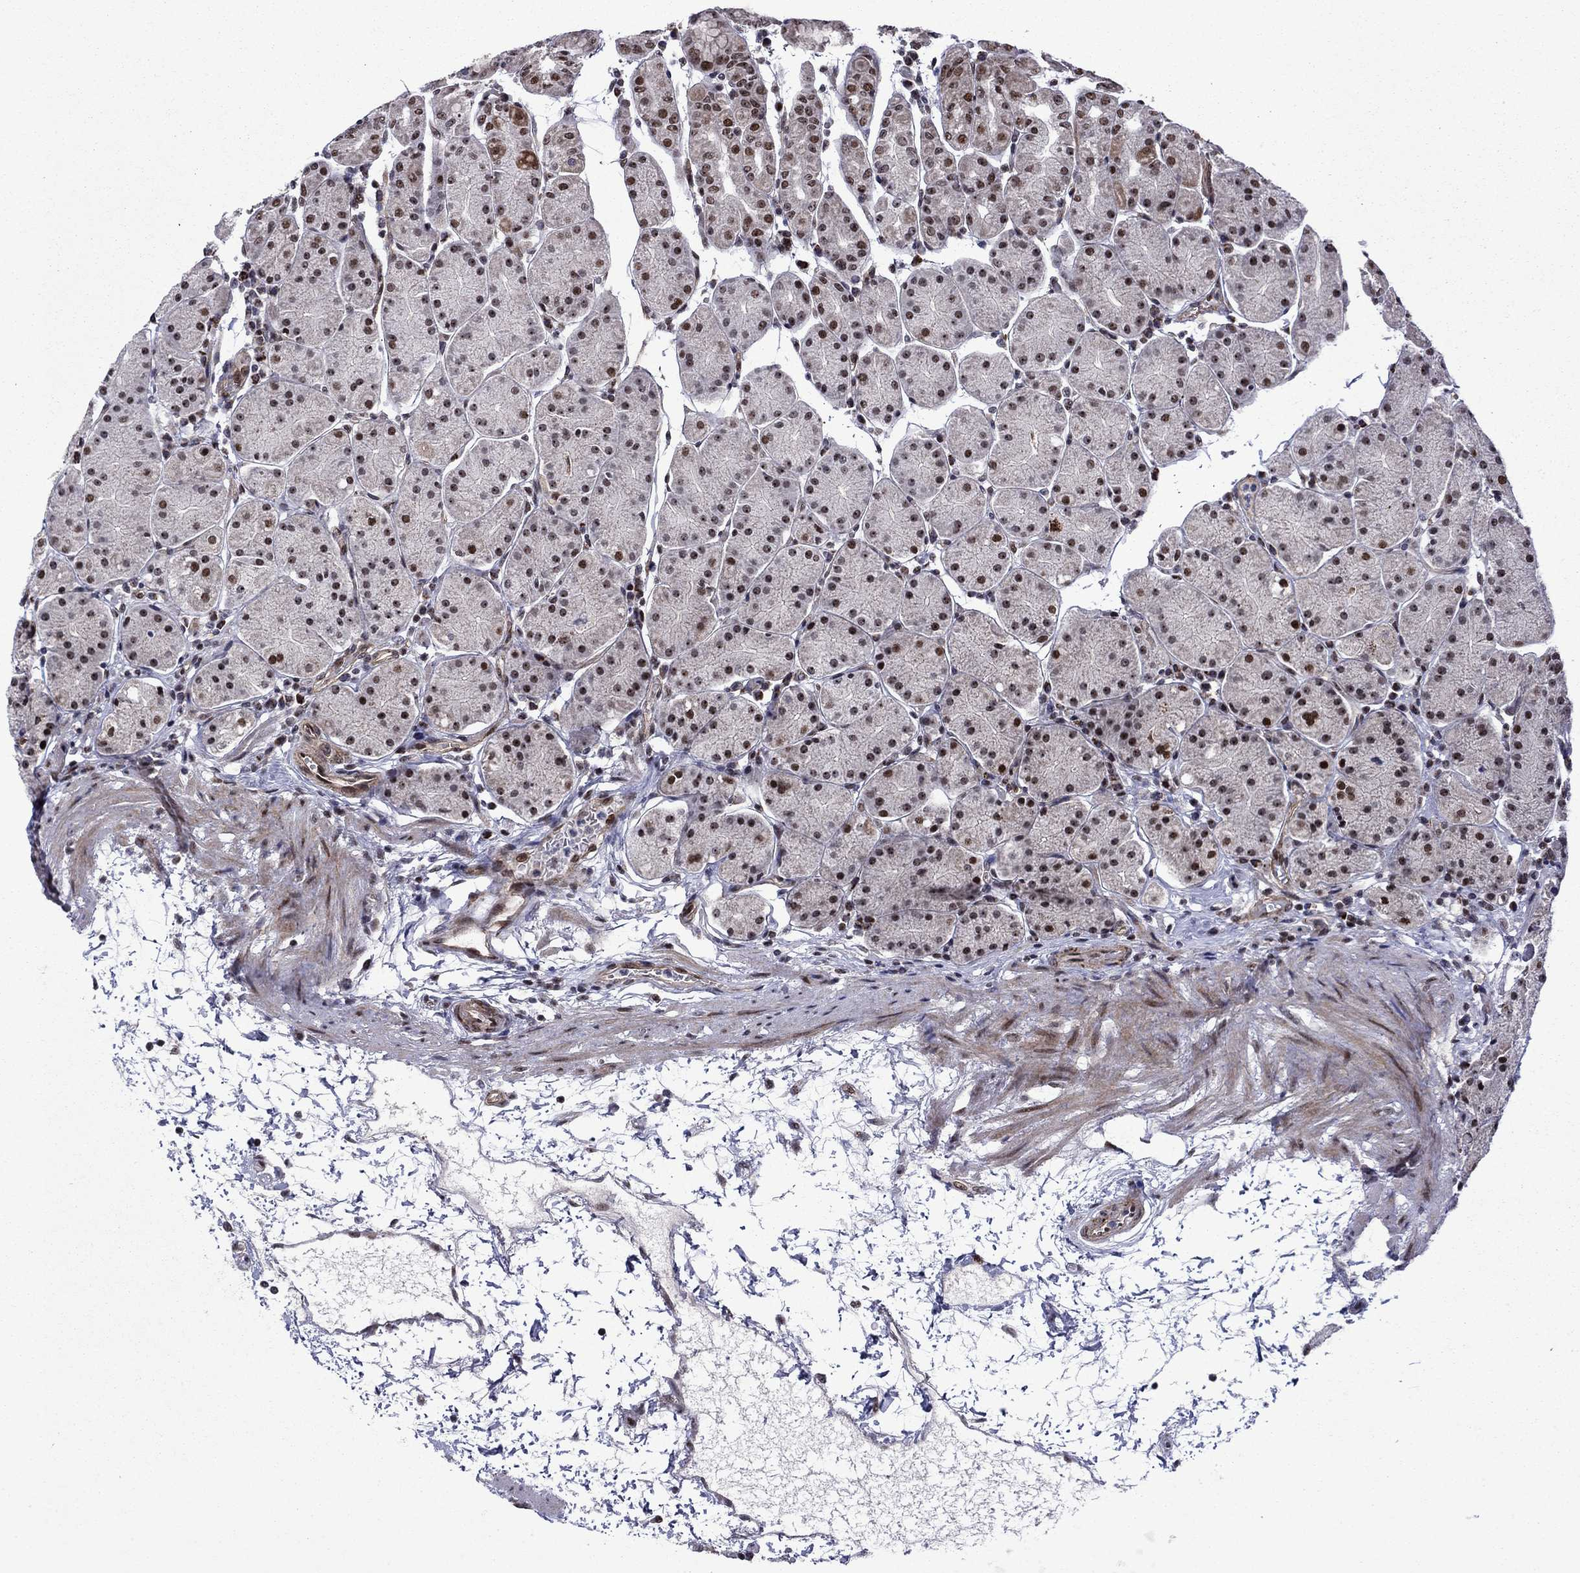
{"staining": {"intensity": "moderate", "quantity": "25%-75%", "location": "nuclear"}, "tissue": "stomach", "cell_type": "Glandular cells", "image_type": "normal", "snomed": [{"axis": "morphology", "description": "Normal tissue, NOS"}, {"axis": "topography", "description": "Stomach"}], "caption": "Immunohistochemical staining of unremarkable human stomach reveals medium levels of moderate nuclear staining in about 25%-75% of glandular cells.", "gene": "SURF2", "patient": {"sex": "male", "age": 54}}